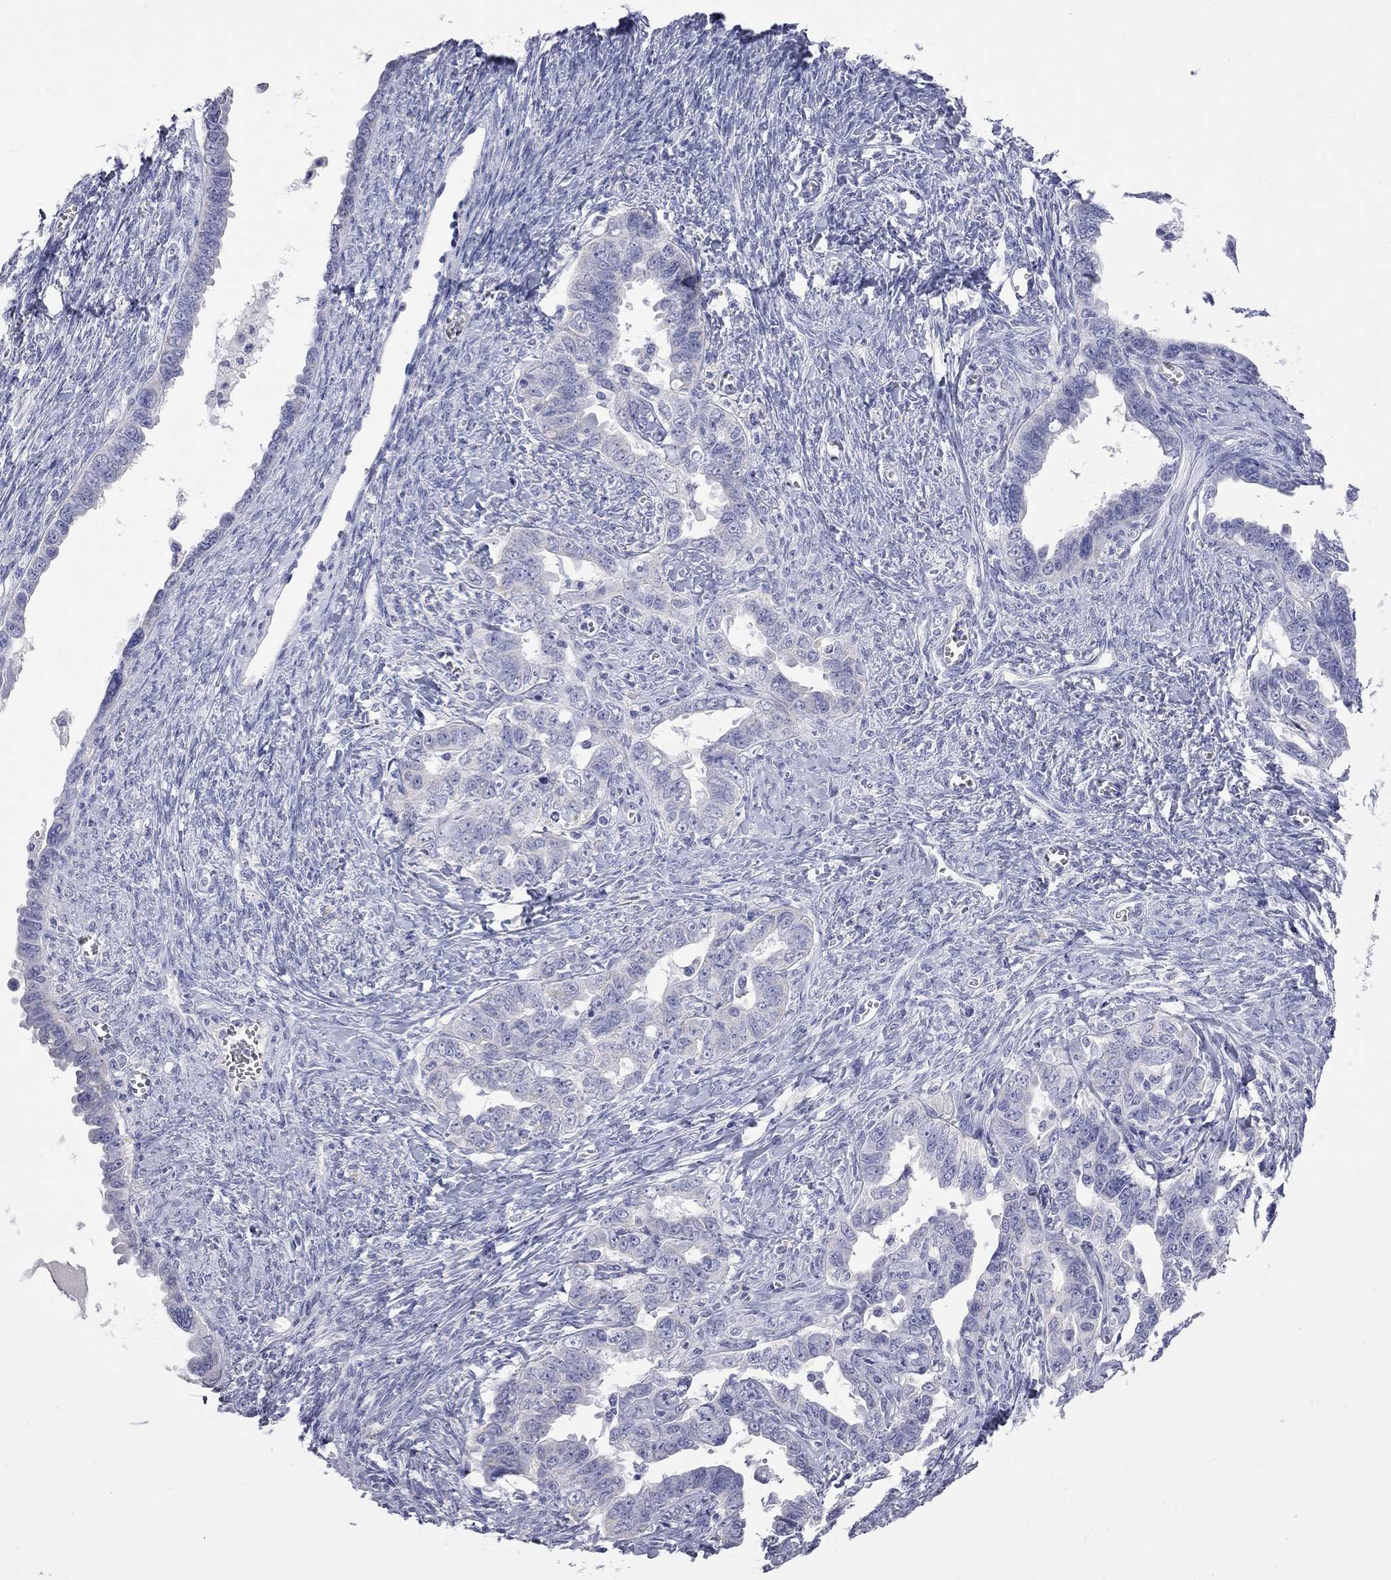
{"staining": {"intensity": "negative", "quantity": "none", "location": "none"}, "tissue": "ovarian cancer", "cell_type": "Tumor cells", "image_type": "cancer", "snomed": [{"axis": "morphology", "description": "Cystadenocarcinoma, serous, NOS"}, {"axis": "topography", "description": "Ovary"}], "caption": "High power microscopy photomicrograph of an immunohistochemistry (IHC) image of serous cystadenocarcinoma (ovarian), revealing no significant staining in tumor cells. Brightfield microscopy of immunohistochemistry (IHC) stained with DAB (3,3'-diaminobenzidine) (brown) and hematoxylin (blue), captured at high magnification.", "gene": "KCND2", "patient": {"sex": "female", "age": 69}}